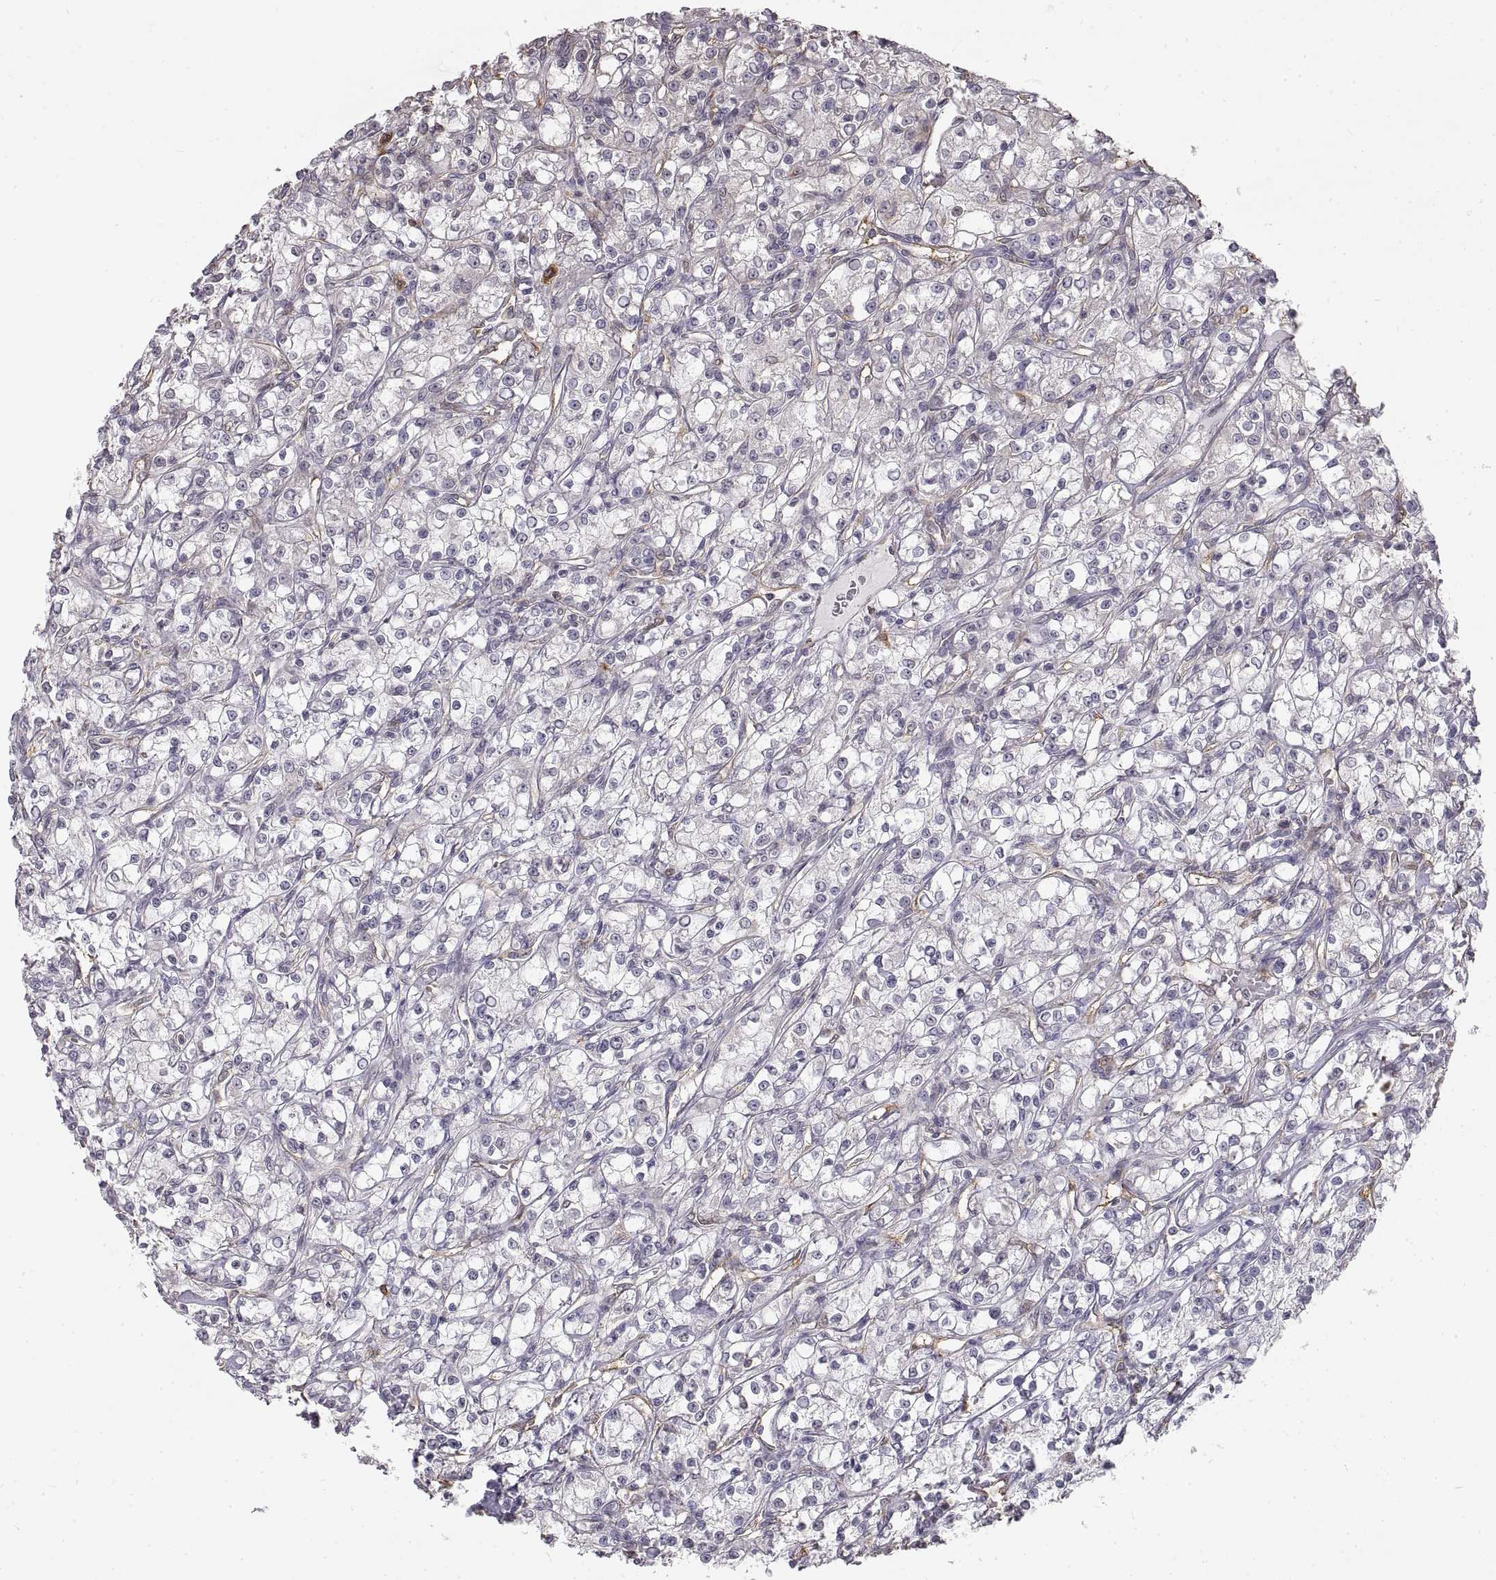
{"staining": {"intensity": "negative", "quantity": "none", "location": "none"}, "tissue": "renal cancer", "cell_type": "Tumor cells", "image_type": "cancer", "snomed": [{"axis": "morphology", "description": "Adenocarcinoma, NOS"}, {"axis": "topography", "description": "Kidney"}], "caption": "There is no significant staining in tumor cells of renal adenocarcinoma. (DAB immunohistochemistry (IHC), high magnification).", "gene": "HSP90AB1", "patient": {"sex": "female", "age": 59}}